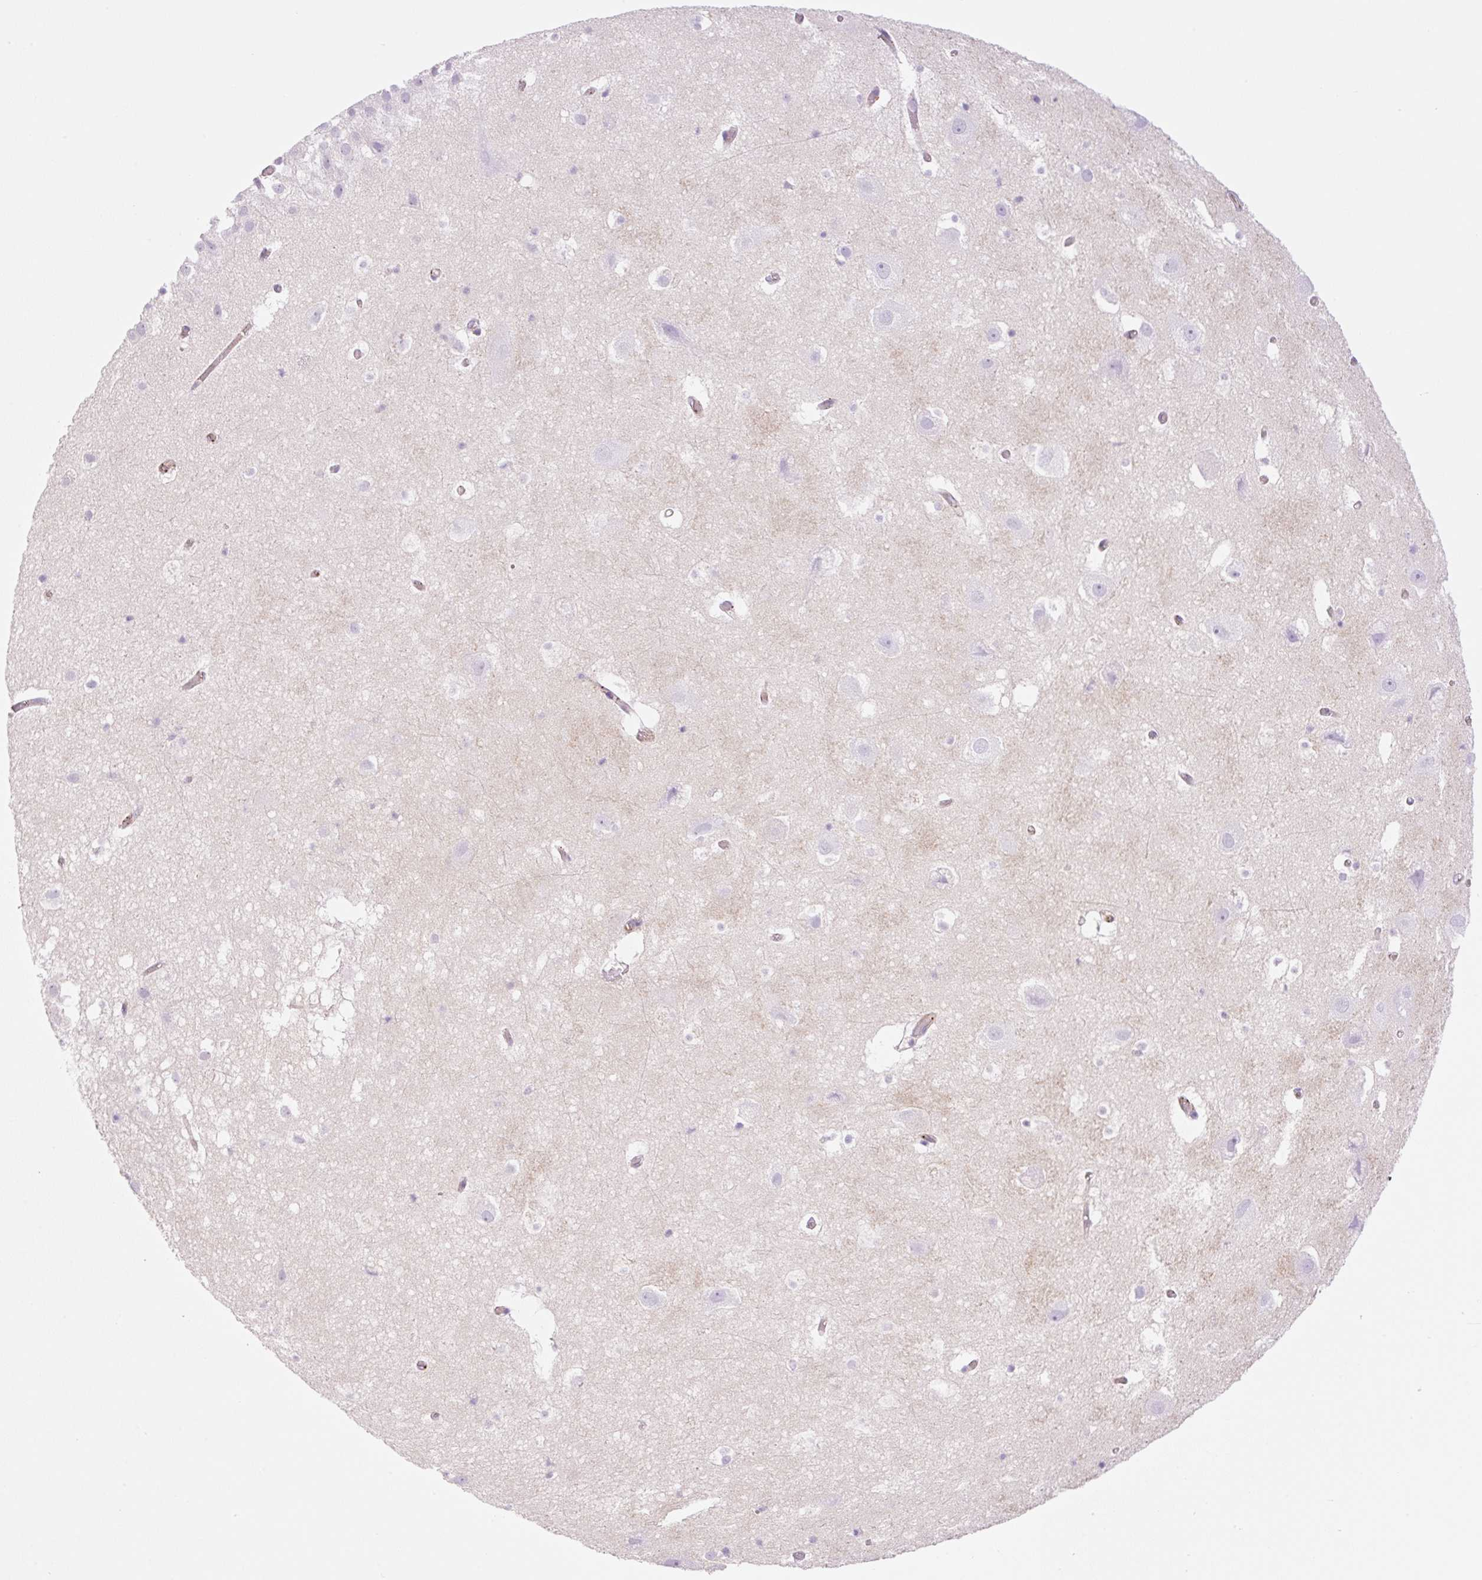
{"staining": {"intensity": "negative", "quantity": "none", "location": "none"}, "tissue": "hippocampus", "cell_type": "Glial cells", "image_type": "normal", "snomed": [{"axis": "morphology", "description": "Normal tissue, NOS"}, {"axis": "topography", "description": "Hippocampus"}], "caption": "Glial cells show no significant protein staining in benign hippocampus. (Stains: DAB immunohistochemistry with hematoxylin counter stain, Microscopy: brightfield microscopy at high magnification).", "gene": "EHD1", "patient": {"sex": "female", "age": 52}}